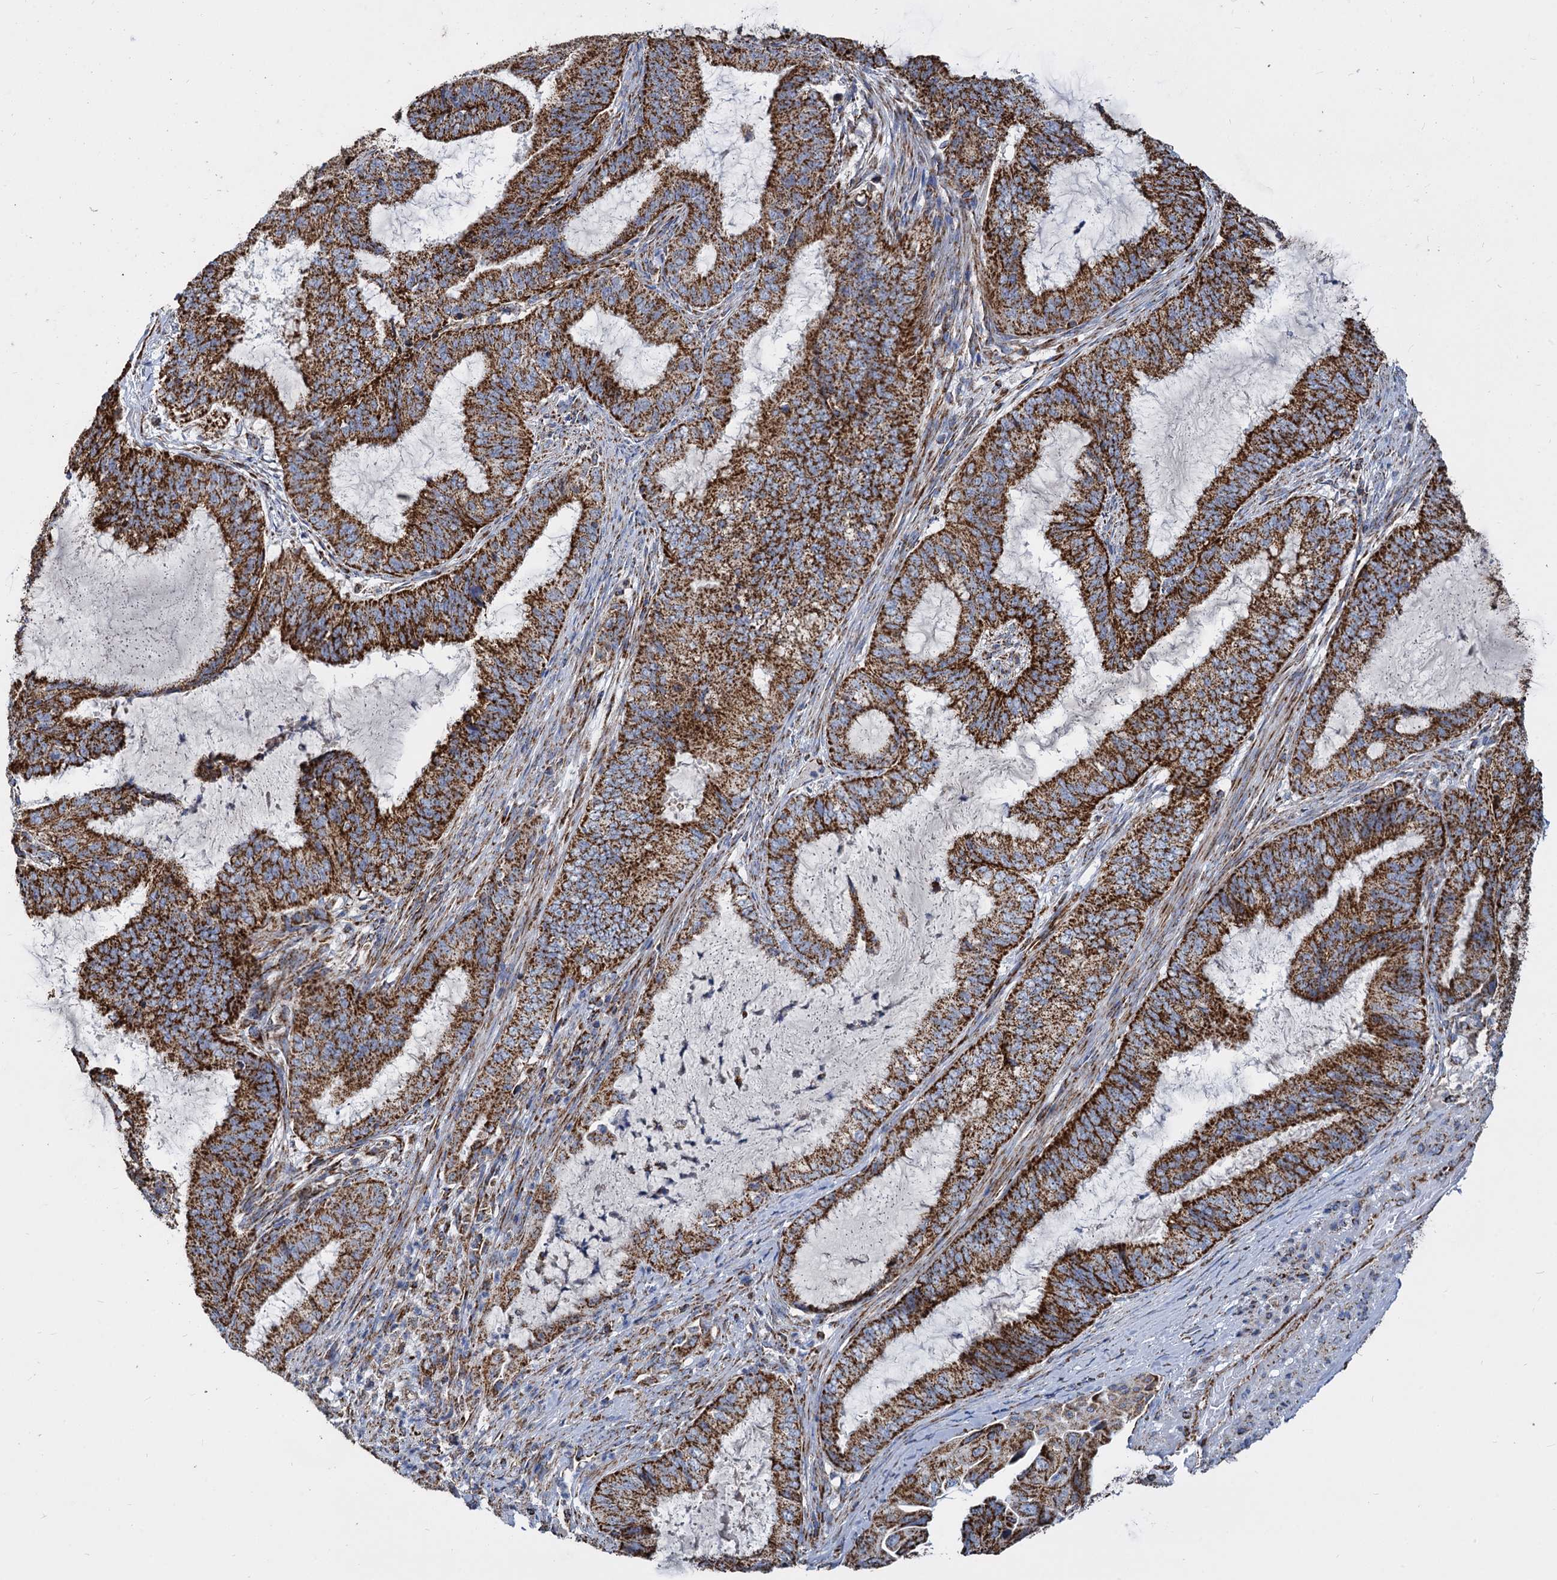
{"staining": {"intensity": "strong", "quantity": ">75%", "location": "cytoplasmic/membranous"}, "tissue": "endometrial cancer", "cell_type": "Tumor cells", "image_type": "cancer", "snomed": [{"axis": "morphology", "description": "Adenocarcinoma, NOS"}, {"axis": "topography", "description": "Endometrium"}], "caption": "Protein expression analysis of adenocarcinoma (endometrial) reveals strong cytoplasmic/membranous expression in about >75% of tumor cells.", "gene": "TIMM10", "patient": {"sex": "female", "age": 51}}